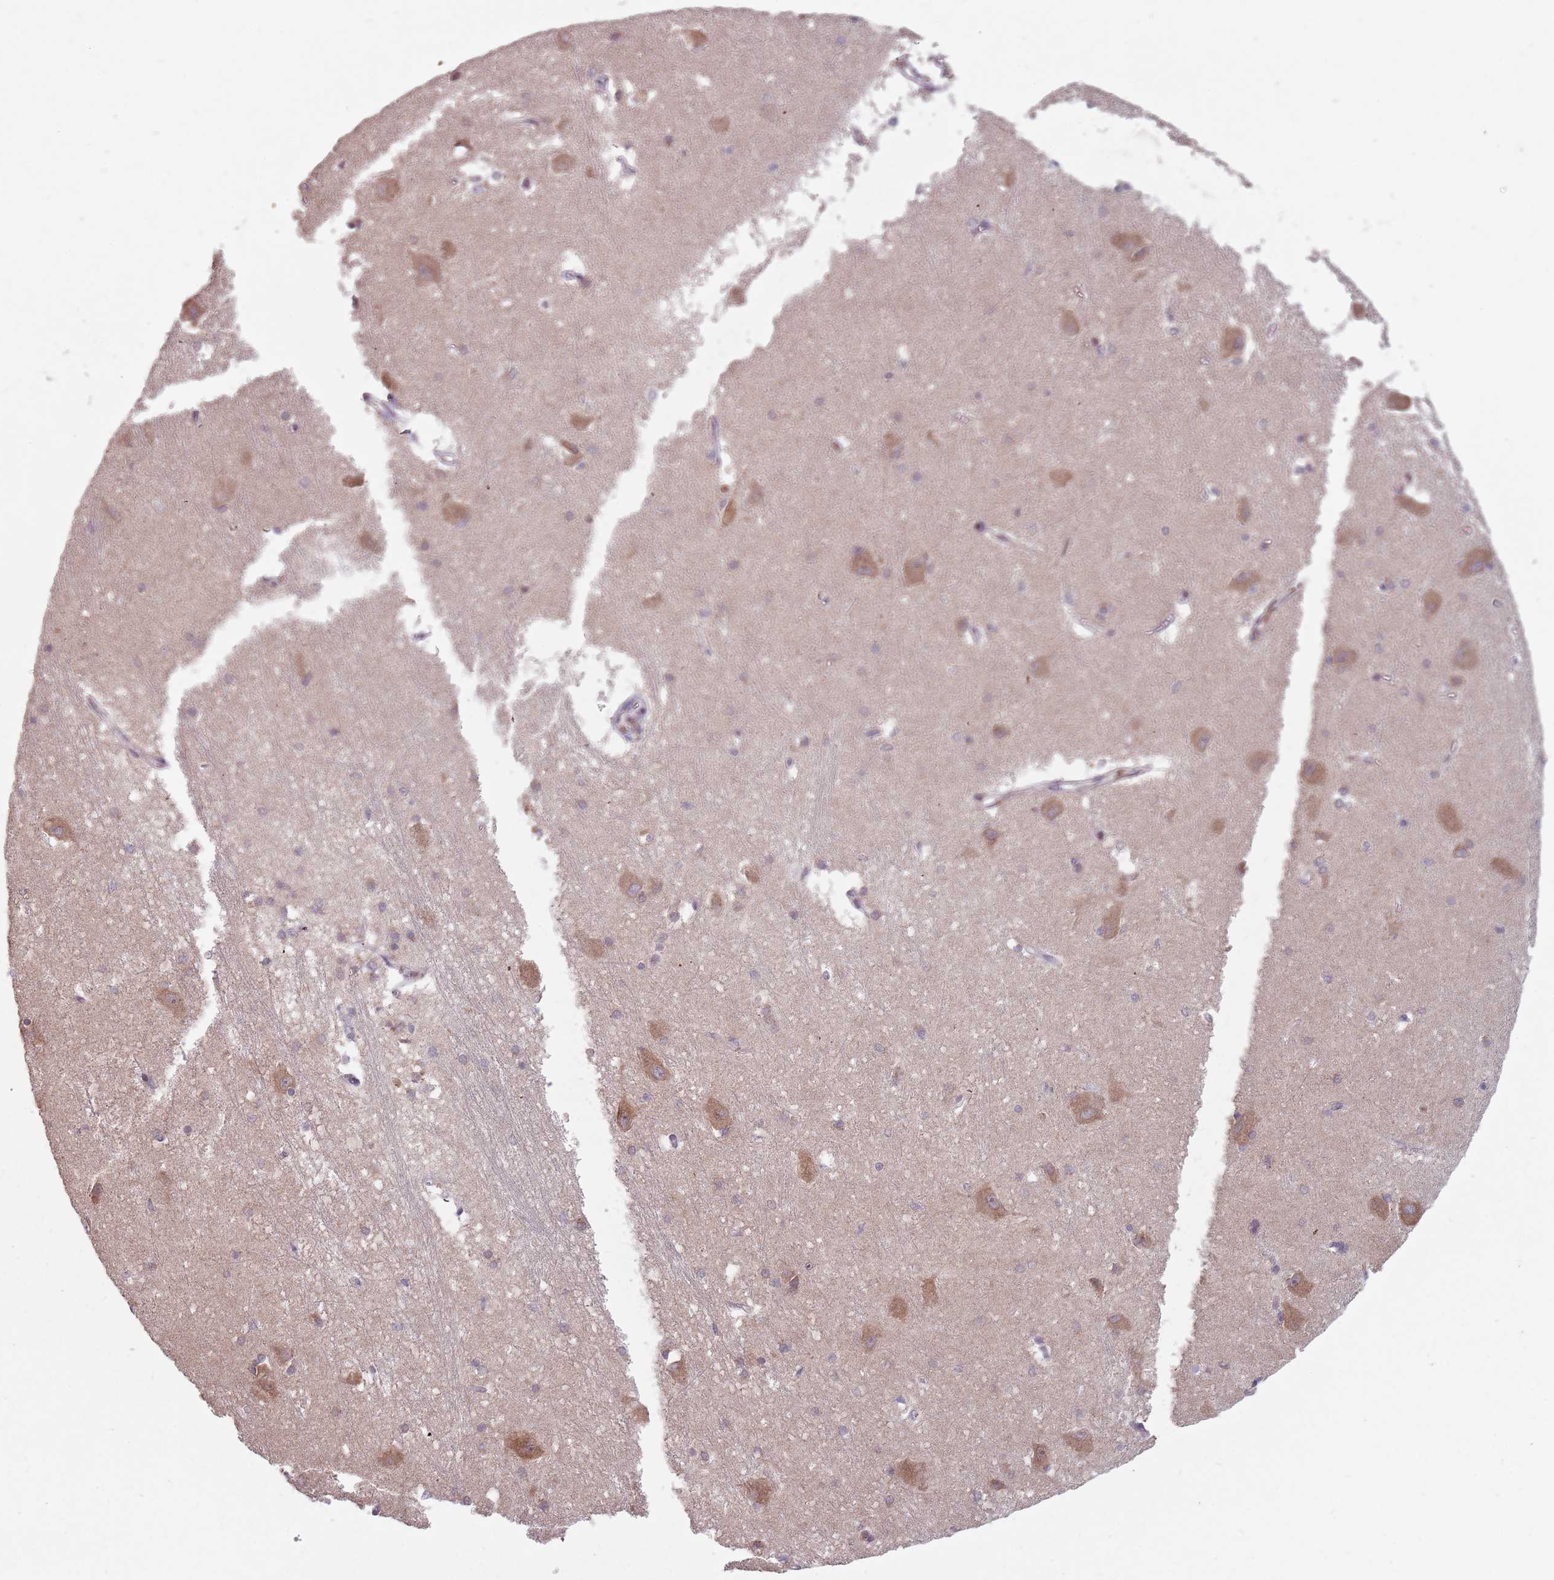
{"staining": {"intensity": "weak", "quantity": "25%-75%", "location": "cytoplasmic/membranous"}, "tissue": "caudate", "cell_type": "Glial cells", "image_type": "normal", "snomed": [{"axis": "morphology", "description": "Normal tissue, NOS"}, {"axis": "topography", "description": "Lateral ventricle wall"}], "caption": "Benign caudate exhibits weak cytoplasmic/membranous staining in about 25%-75% of glial cells.", "gene": "GPR180", "patient": {"sex": "male", "age": 37}}